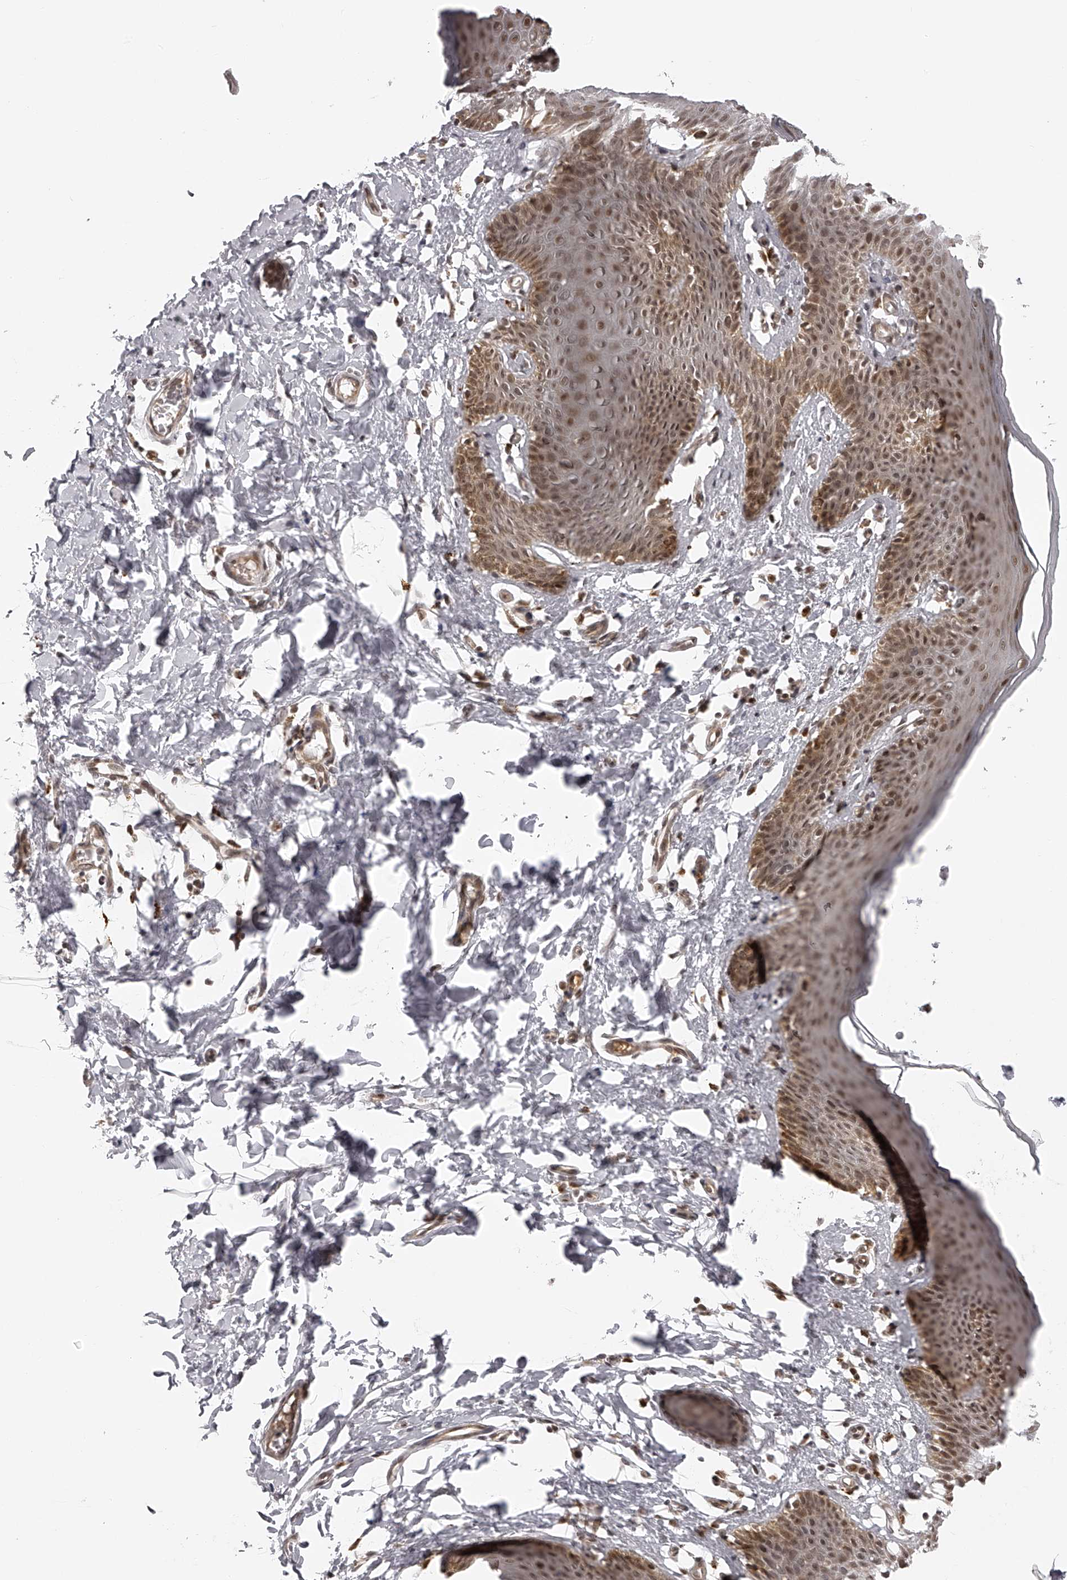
{"staining": {"intensity": "moderate", "quantity": "25%-75%", "location": "cytoplasmic/membranous,nuclear"}, "tissue": "skin", "cell_type": "Epidermal cells", "image_type": "normal", "snomed": [{"axis": "morphology", "description": "Normal tissue, NOS"}, {"axis": "topography", "description": "Vulva"}], "caption": "IHC micrograph of normal human skin stained for a protein (brown), which exhibits medium levels of moderate cytoplasmic/membranous,nuclear staining in approximately 25%-75% of epidermal cells.", "gene": "ODF2L", "patient": {"sex": "female", "age": 66}}